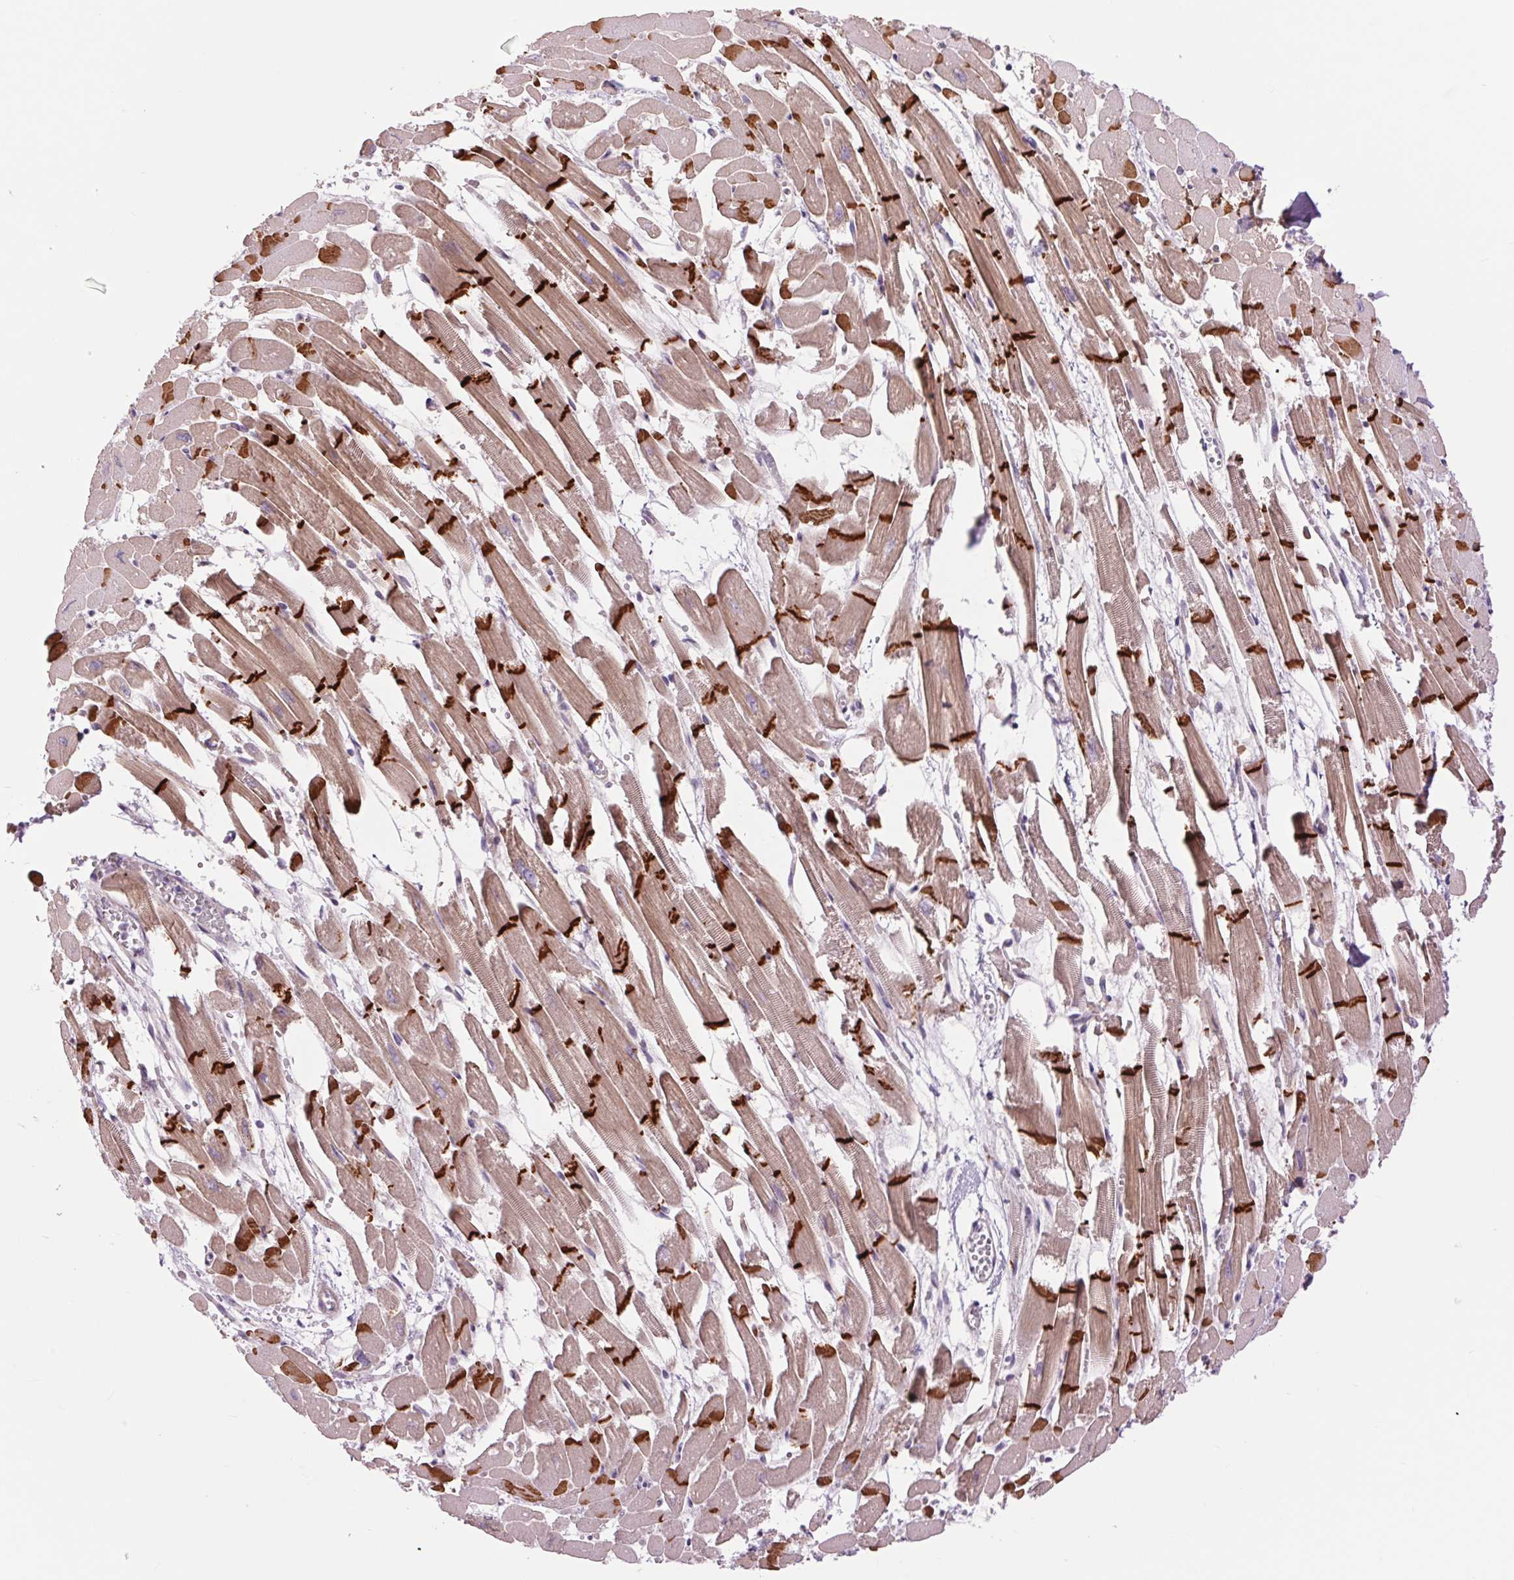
{"staining": {"intensity": "strong", "quantity": "<25%", "location": "cytoplasmic/membranous"}, "tissue": "heart muscle", "cell_type": "Cardiomyocytes", "image_type": "normal", "snomed": [{"axis": "morphology", "description": "Normal tissue, NOS"}, {"axis": "topography", "description": "Heart"}], "caption": "Brown immunohistochemical staining in normal human heart muscle demonstrates strong cytoplasmic/membranous positivity in about <25% of cardiomyocytes. The staining is performed using DAB (3,3'-diaminobenzidine) brown chromogen to label protein expression. The nuclei are counter-stained blue using hematoxylin.", "gene": "CTNNA3", "patient": {"sex": "female", "age": 52}}